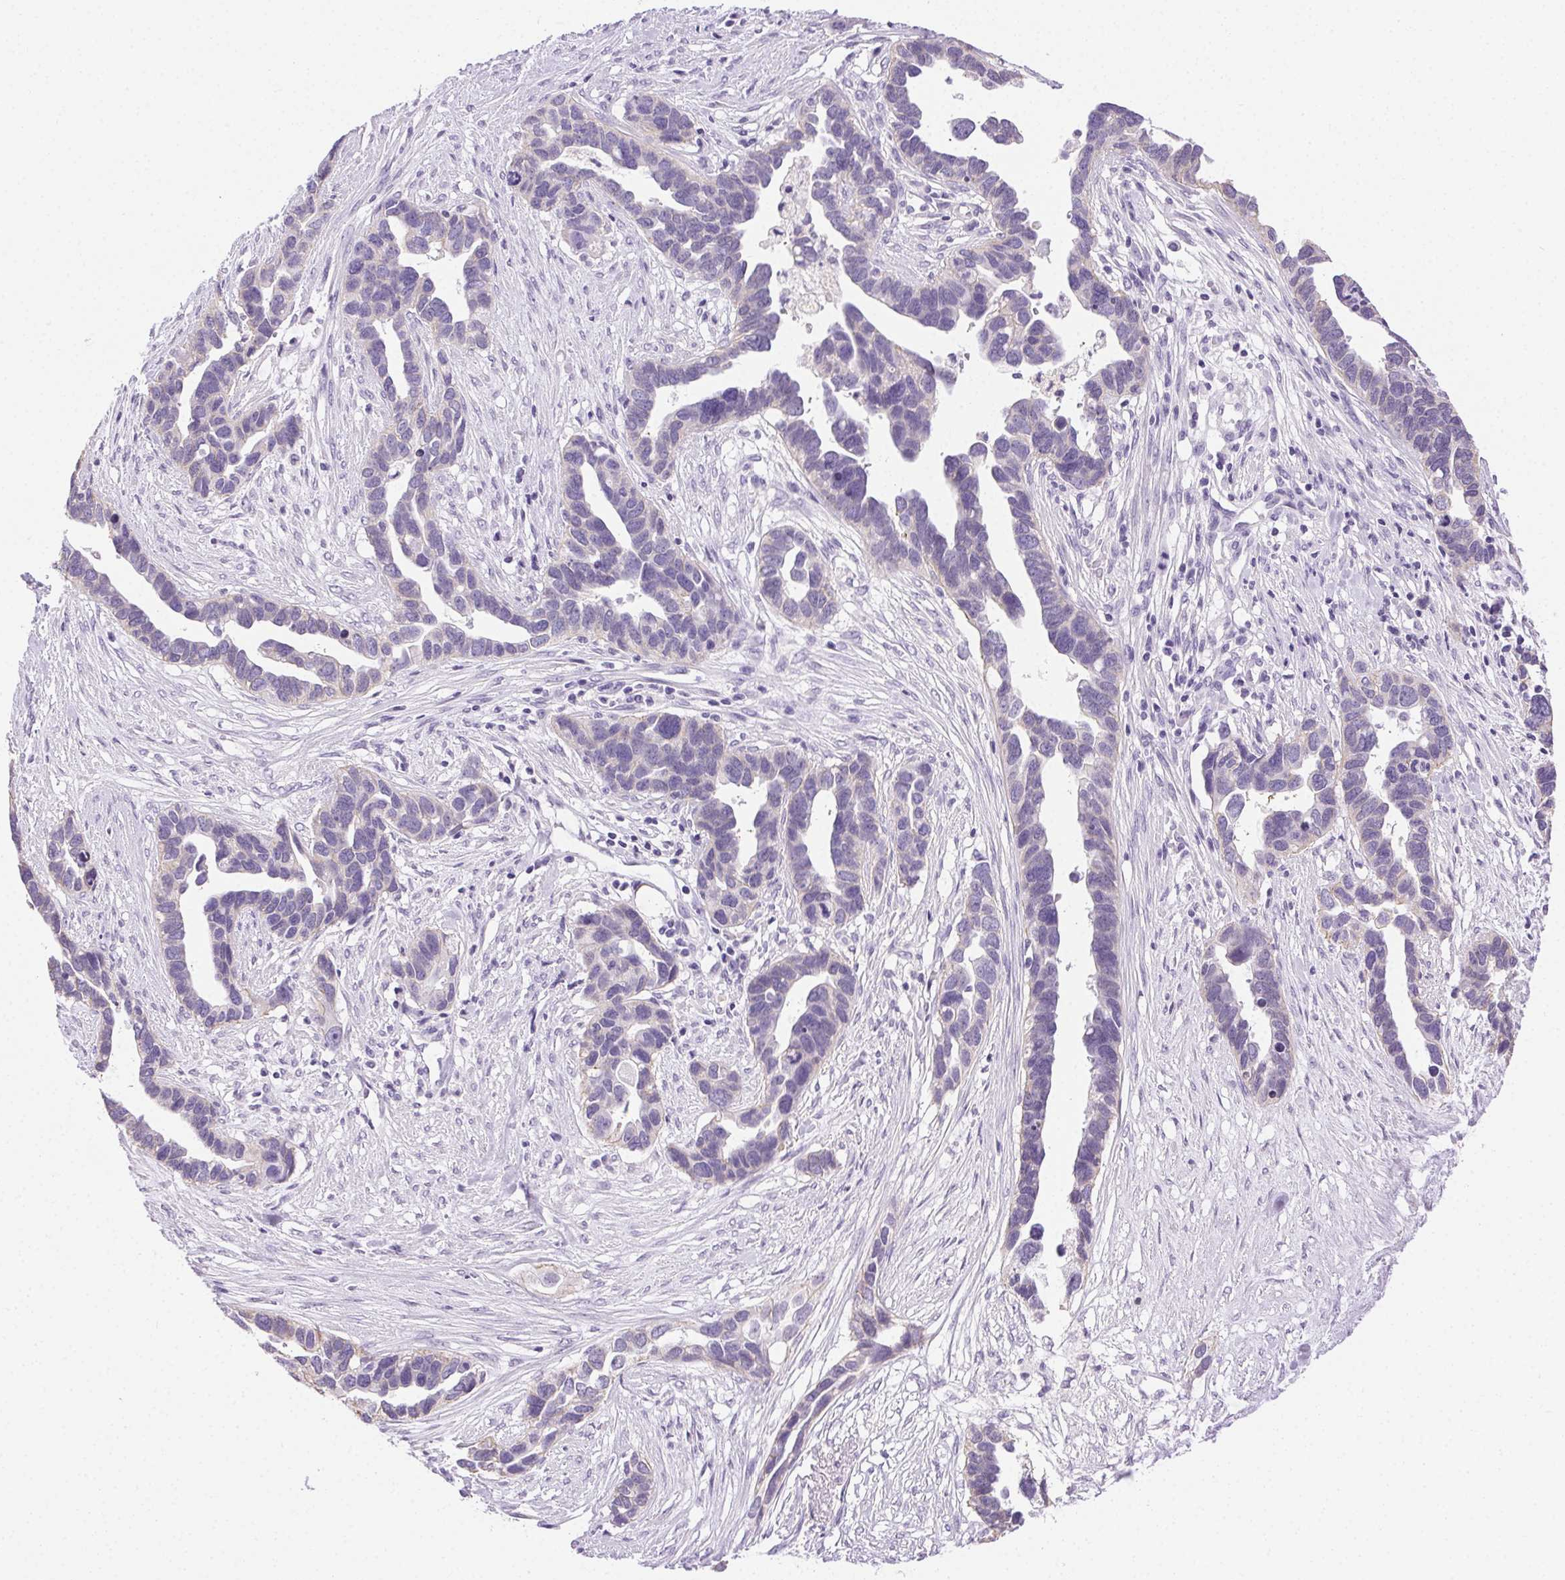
{"staining": {"intensity": "negative", "quantity": "none", "location": "none"}, "tissue": "ovarian cancer", "cell_type": "Tumor cells", "image_type": "cancer", "snomed": [{"axis": "morphology", "description": "Cystadenocarcinoma, serous, NOS"}, {"axis": "topography", "description": "Ovary"}], "caption": "Immunohistochemistry photomicrograph of ovarian serous cystadenocarcinoma stained for a protein (brown), which shows no positivity in tumor cells.", "gene": "CLDN10", "patient": {"sex": "female", "age": 54}}